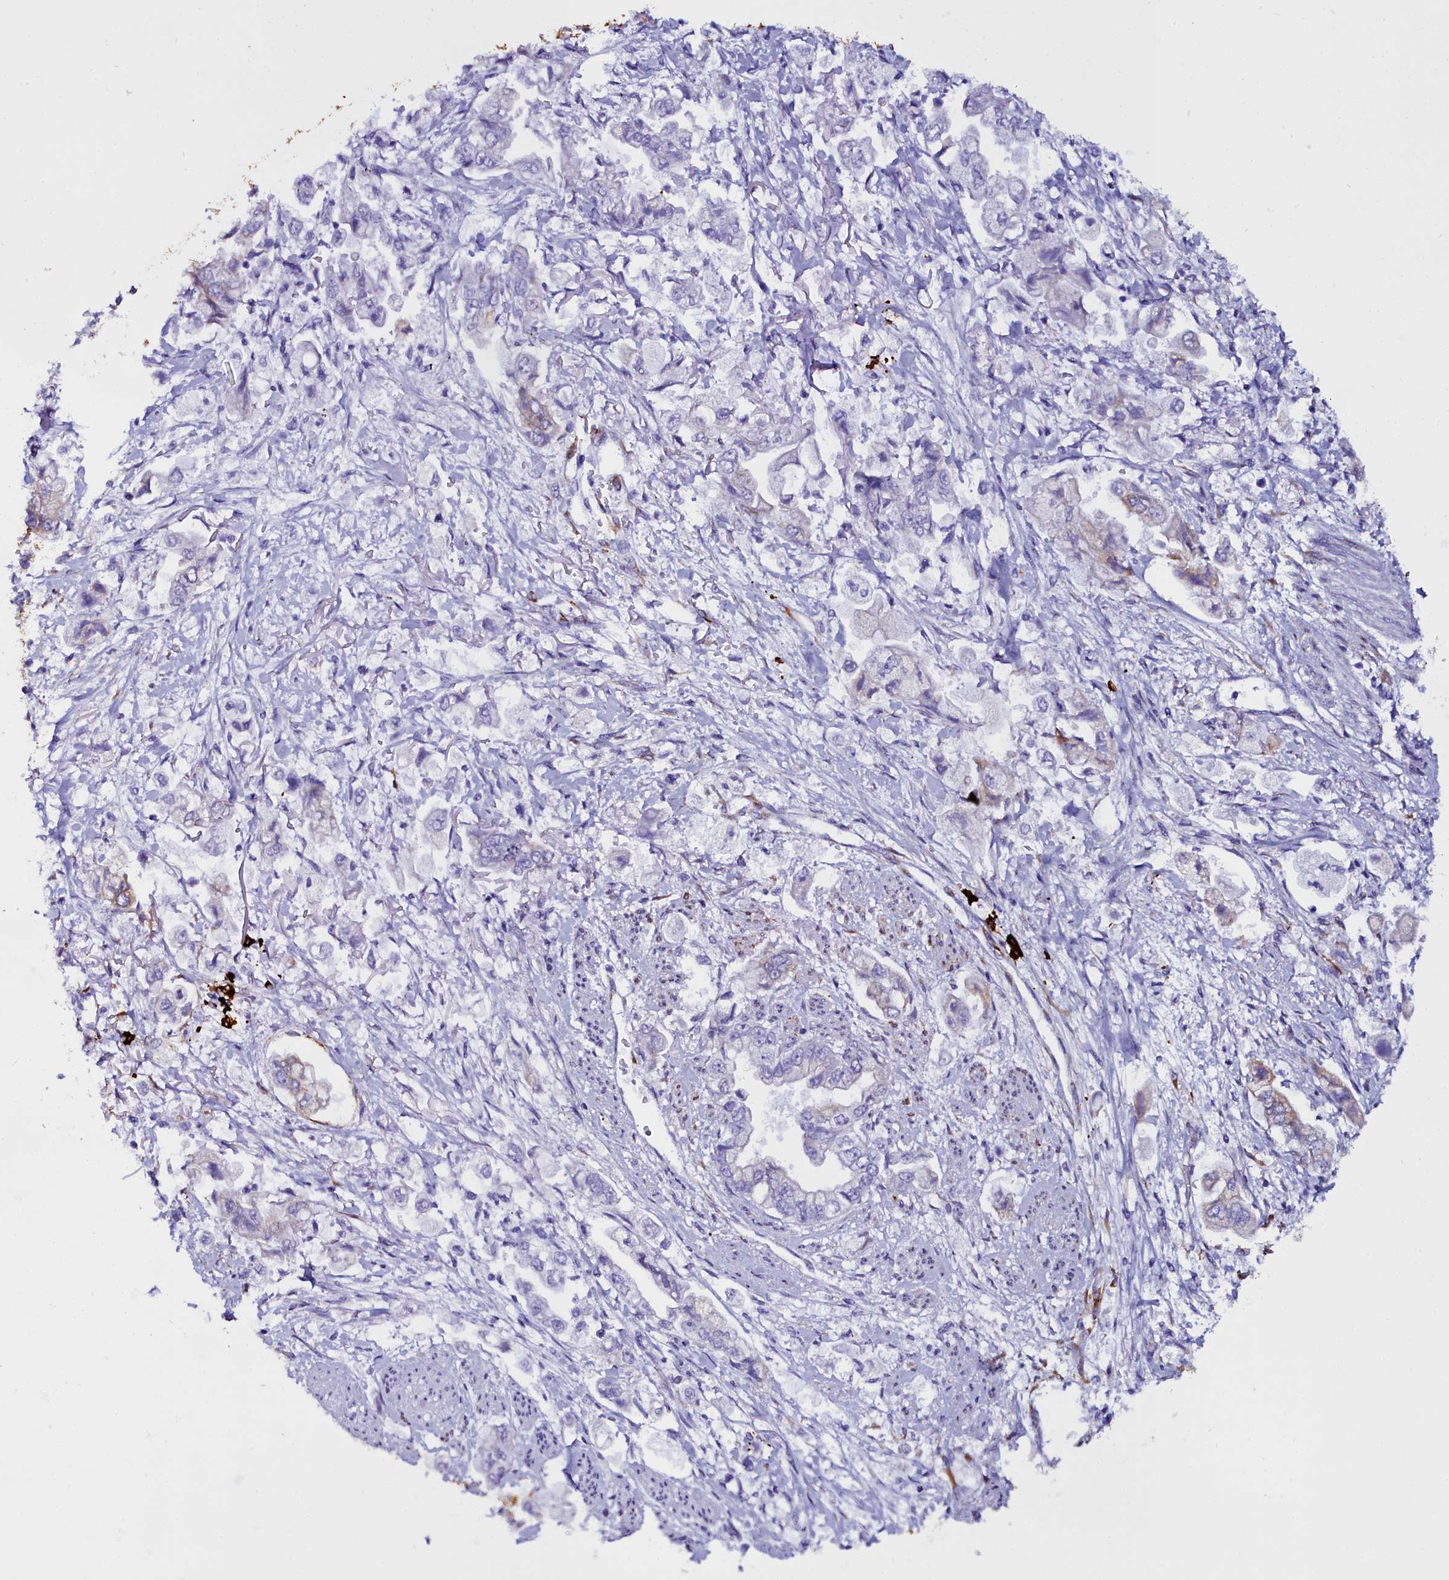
{"staining": {"intensity": "weak", "quantity": "<25%", "location": "cytoplasmic/membranous"}, "tissue": "stomach cancer", "cell_type": "Tumor cells", "image_type": "cancer", "snomed": [{"axis": "morphology", "description": "Adenocarcinoma, NOS"}, {"axis": "topography", "description": "Stomach"}], "caption": "DAB (3,3'-diaminobenzidine) immunohistochemical staining of adenocarcinoma (stomach) reveals no significant expression in tumor cells. (Brightfield microscopy of DAB IHC at high magnification).", "gene": "TXNDC5", "patient": {"sex": "male", "age": 62}}